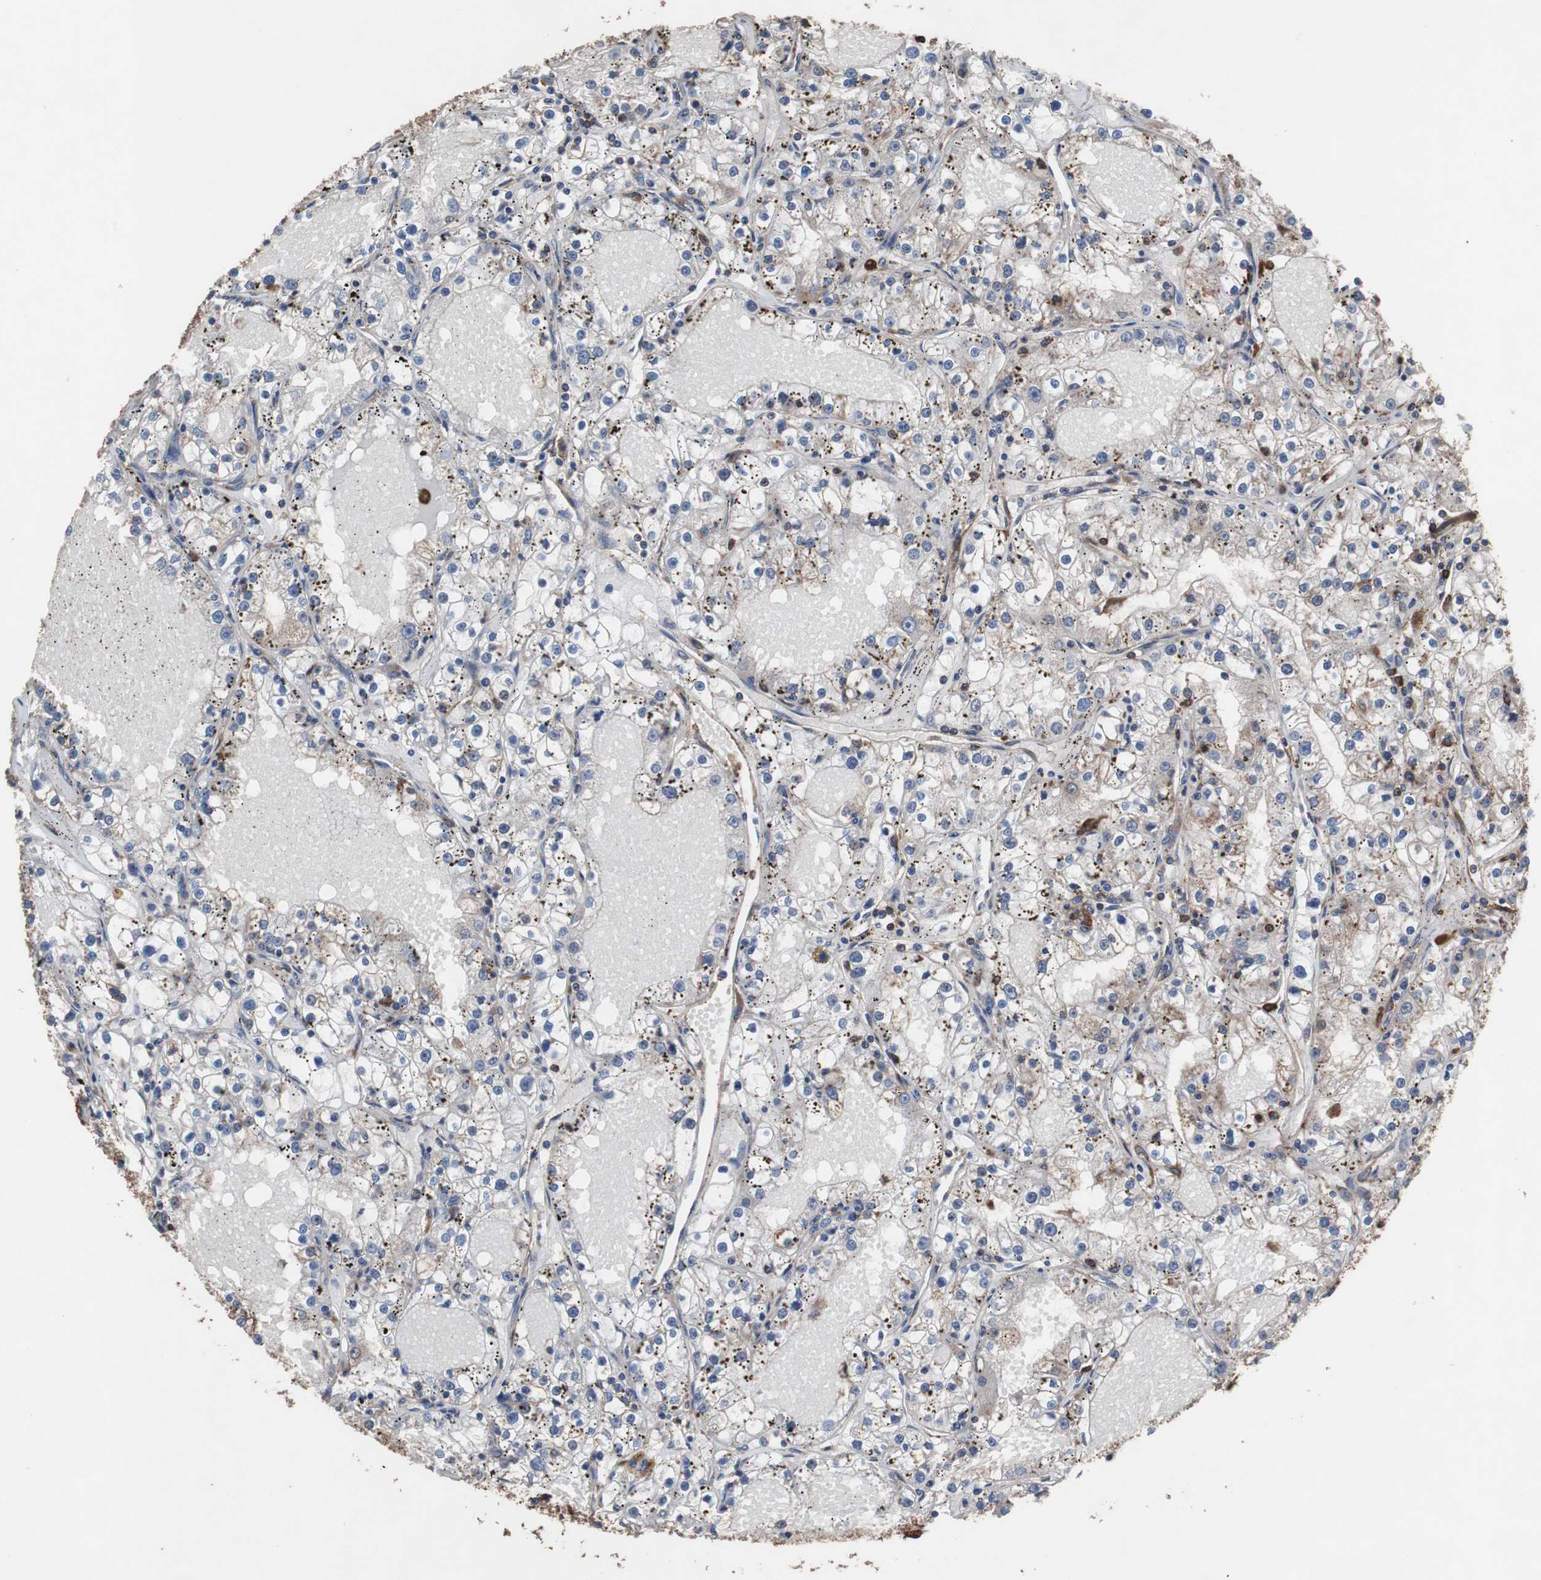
{"staining": {"intensity": "negative", "quantity": "none", "location": "none"}, "tissue": "renal cancer", "cell_type": "Tumor cells", "image_type": "cancer", "snomed": [{"axis": "morphology", "description": "Adenocarcinoma, NOS"}, {"axis": "topography", "description": "Kidney"}], "caption": "A high-resolution photomicrograph shows immunohistochemistry (IHC) staining of renal adenocarcinoma, which shows no significant positivity in tumor cells. (Stains: DAB immunohistochemistry (IHC) with hematoxylin counter stain, Microscopy: brightfield microscopy at high magnification).", "gene": "COL6A2", "patient": {"sex": "male", "age": 56}}